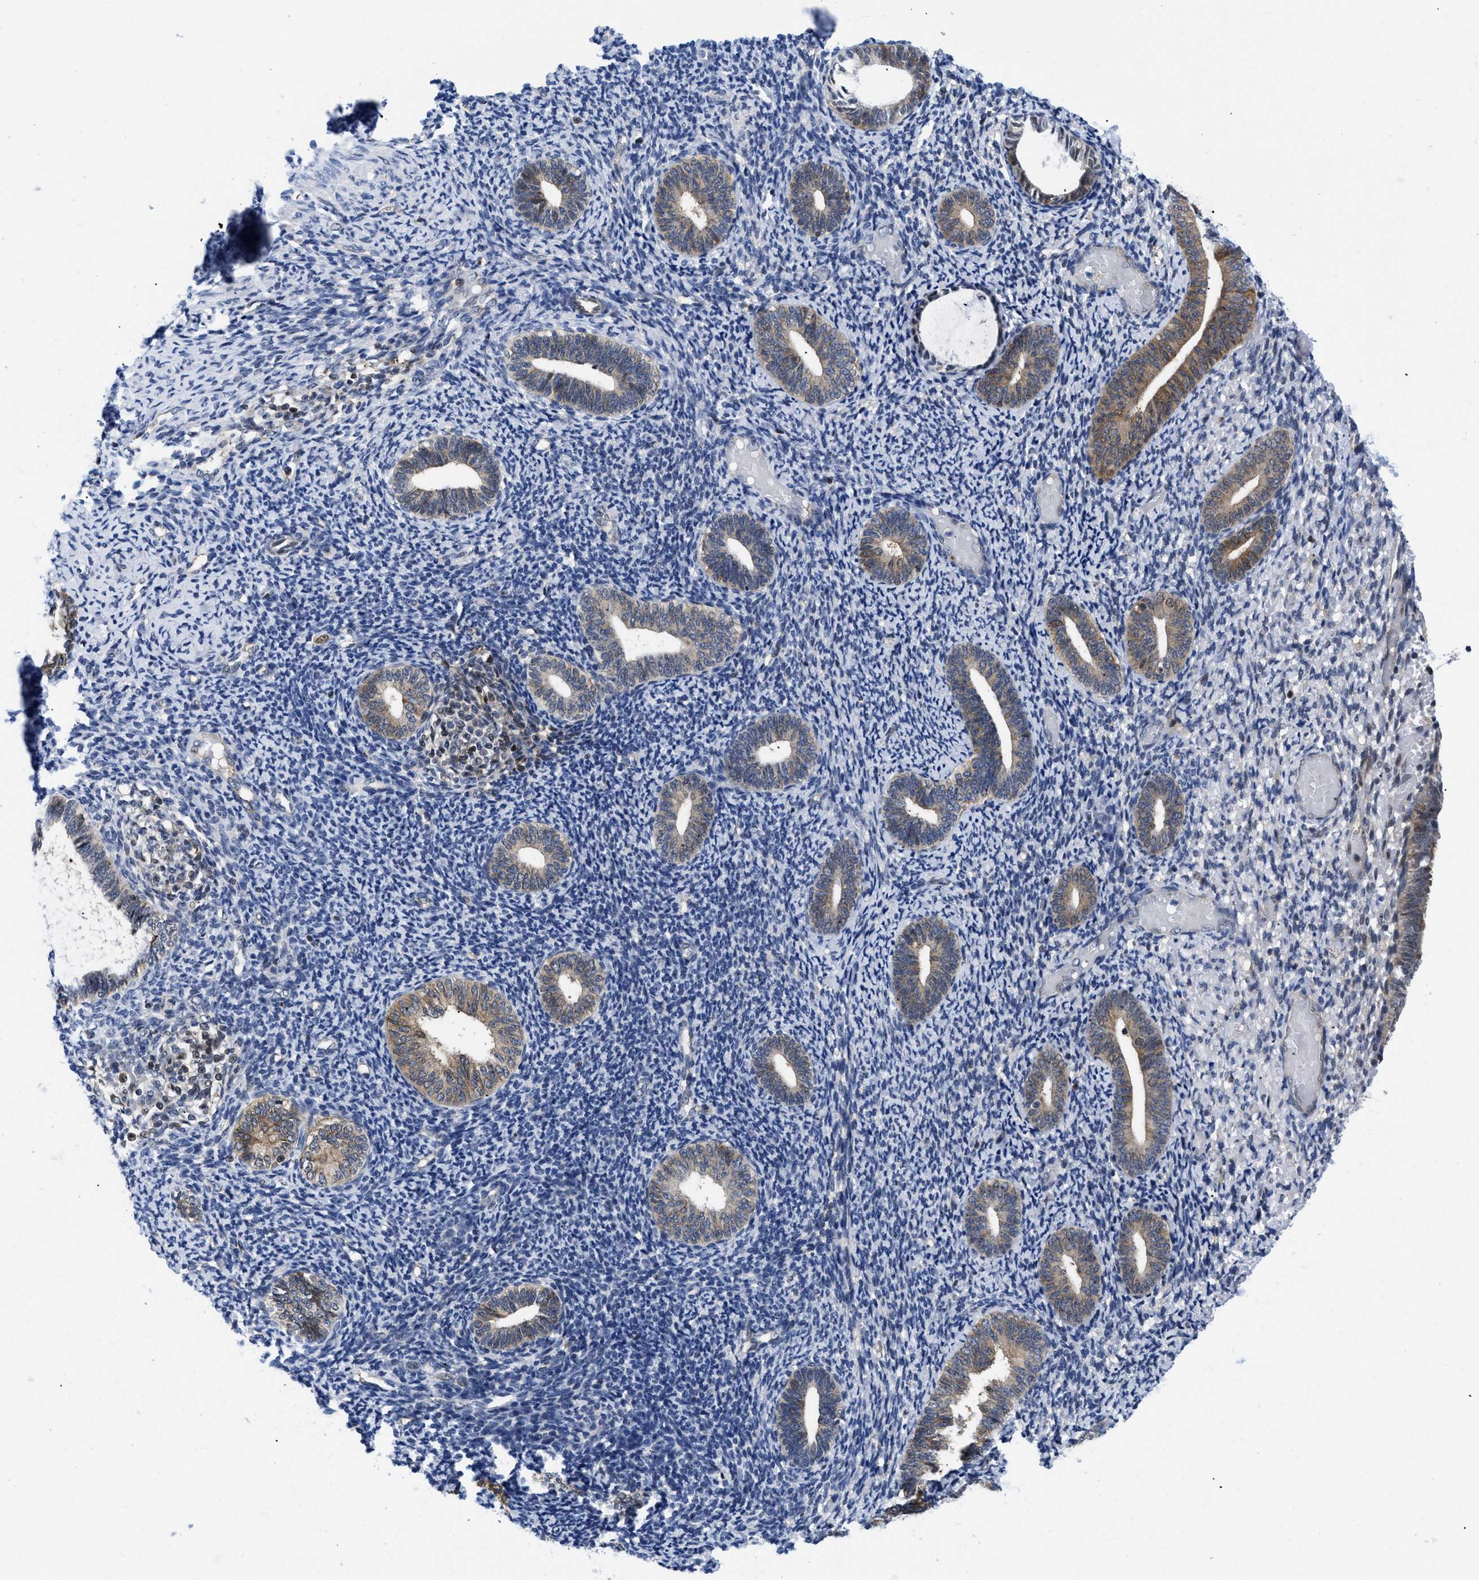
{"staining": {"intensity": "negative", "quantity": "none", "location": "none"}, "tissue": "endometrium", "cell_type": "Cells in endometrial stroma", "image_type": "normal", "snomed": [{"axis": "morphology", "description": "Normal tissue, NOS"}, {"axis": "topography", "description": "Endometrium"}], "caption": "Endometrium was stained to show a protein in brown. There is no significant staining in cells in endometrial stroma. The staining was performed using DAB to visualize the protein expression in brown, while the nuclei were stained in blue with hematoxylin (Magnification: 20x).", "gene": "SLC29A2", "patient": {"sex": "female", "age": 66}}